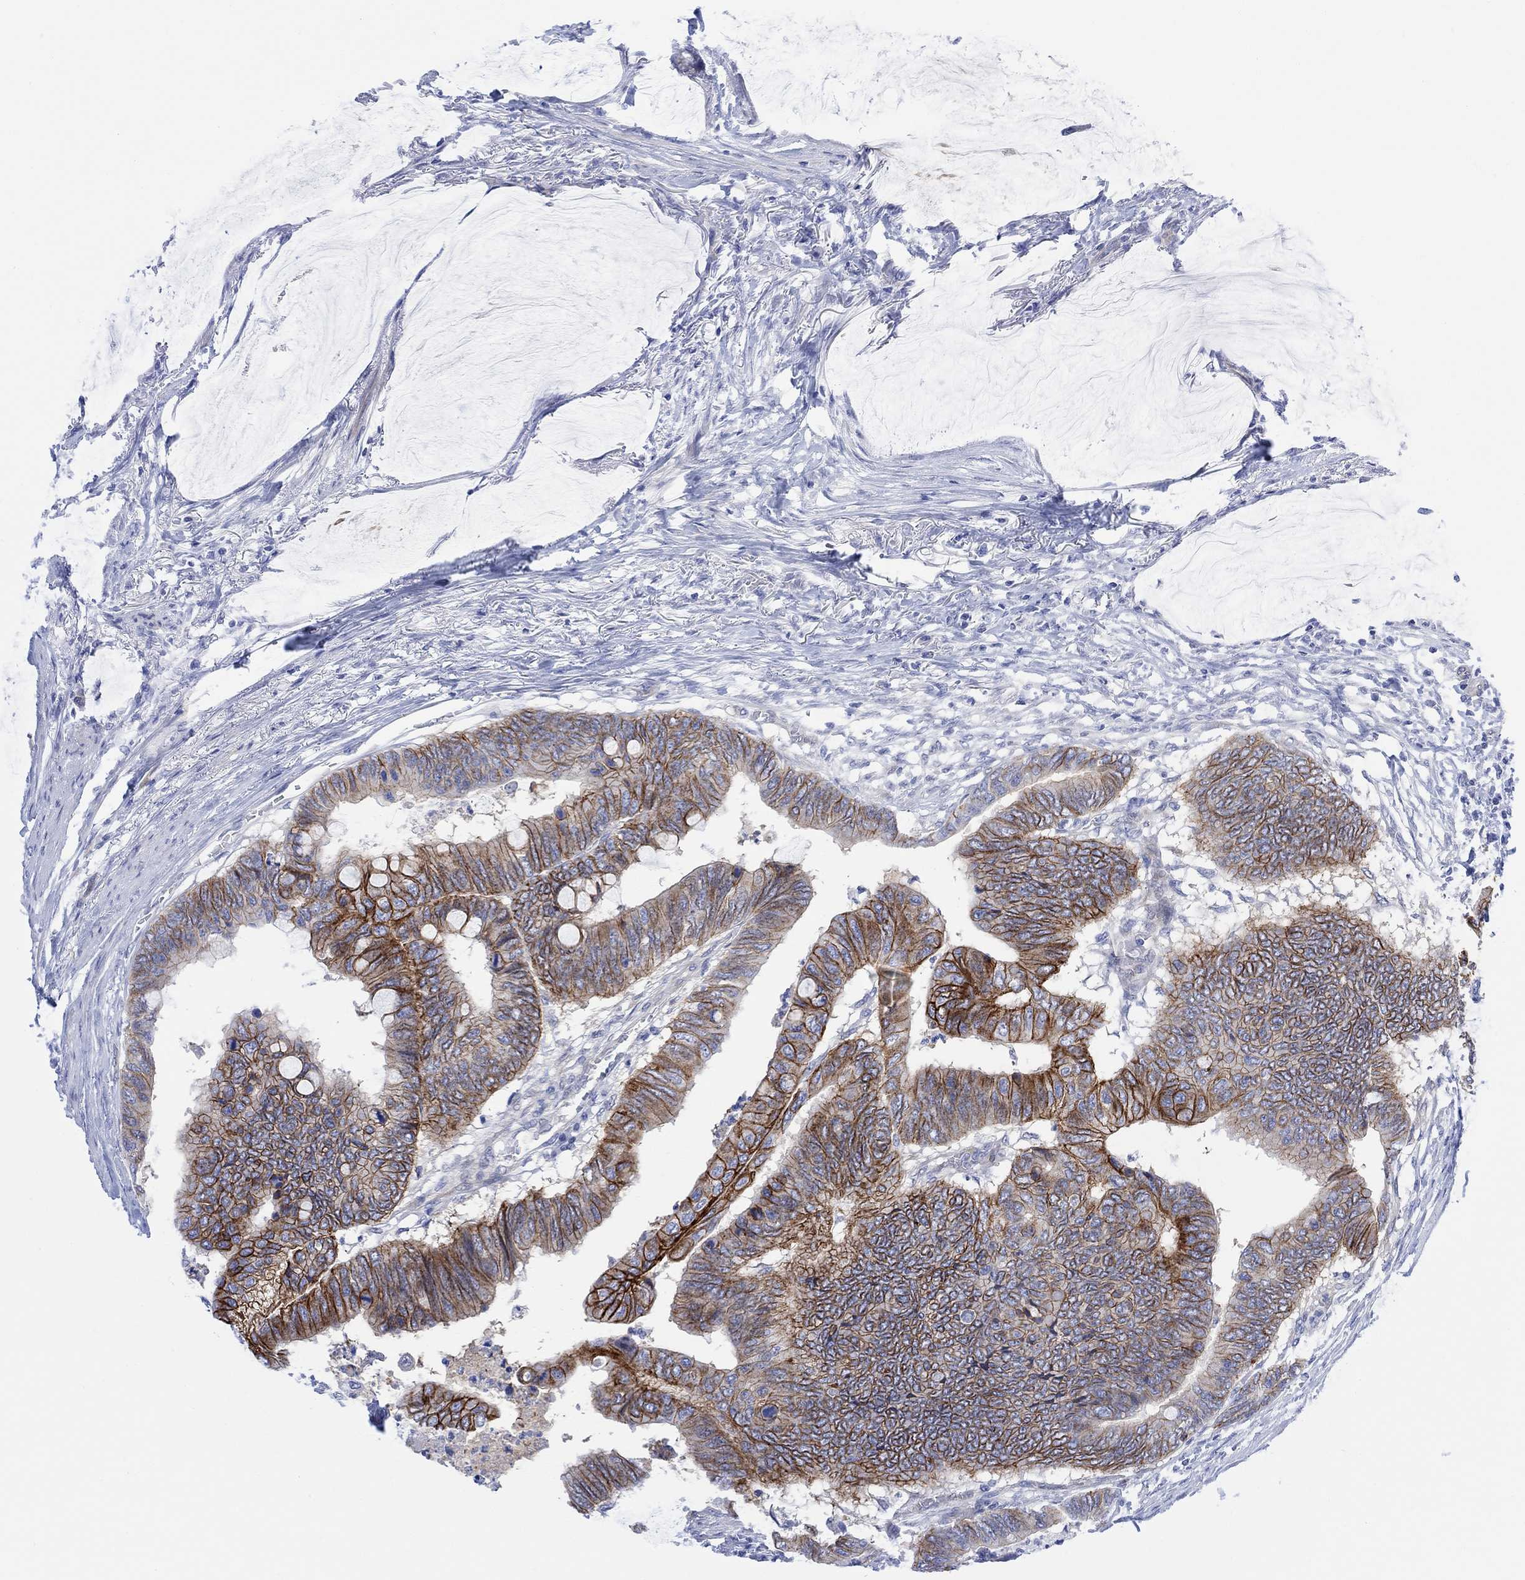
{"staining": {"intensity": "strong", "quantity": "25%-75%", "location": "cytoplasmic/membranous"}, "tissue": "colorectal cancer", "cell_type": "Tumor cells", "image_type": "cancer", "snomed": [{"axis": "morphology", "description": "Normal tissue, NOS"}, {"axis": "morphology", "description": "Adenocarcinoma, NOS"}, {"axis": "topography", "description": "Rectum"}, {"axis": "topography", "description": "Peripheral nerve tissue"}], "caption": "Adenocarcinoma (colorectal) stained with a protein marker displays strong staining in tumor cells.", "gene": "TLDC2", "patient": {"sex": "male", "age": 92}}